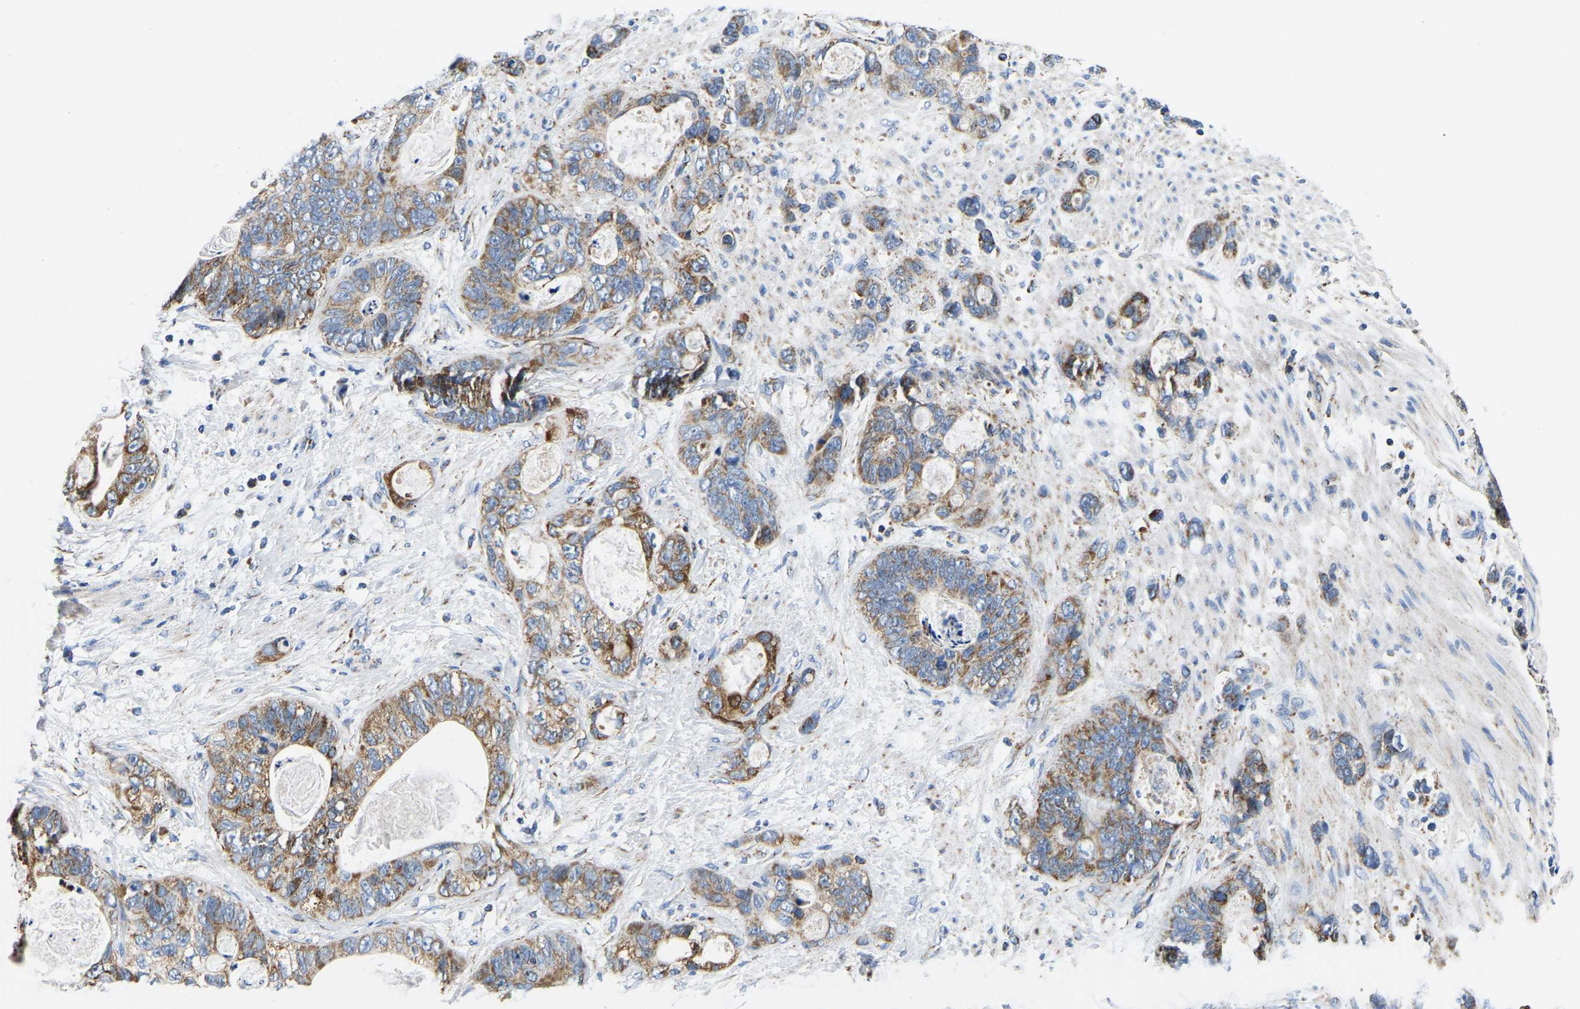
{"staining": {"intensity": "moderate", "quantity": ">75%", "location": "cytoplasmic/membranous"}, "tissue": "stomach cancer", "cell_type": "Tumor cells", "image_type": "cancer", "snomed": [{"axis": "morphology", "description": "Normal tissue, NOS"}, {"axis": "morphology", "description": "Adenocarcinoma, NOS"}, {"axis": "topography", "description": "Stomach"}], "caption": "Human stomach adenocarcinoma stained with a protein marker reveals moderate staining in tumor cells.", "gene": "SFXN1", "patient": {"sex": "female", "age": 89}}